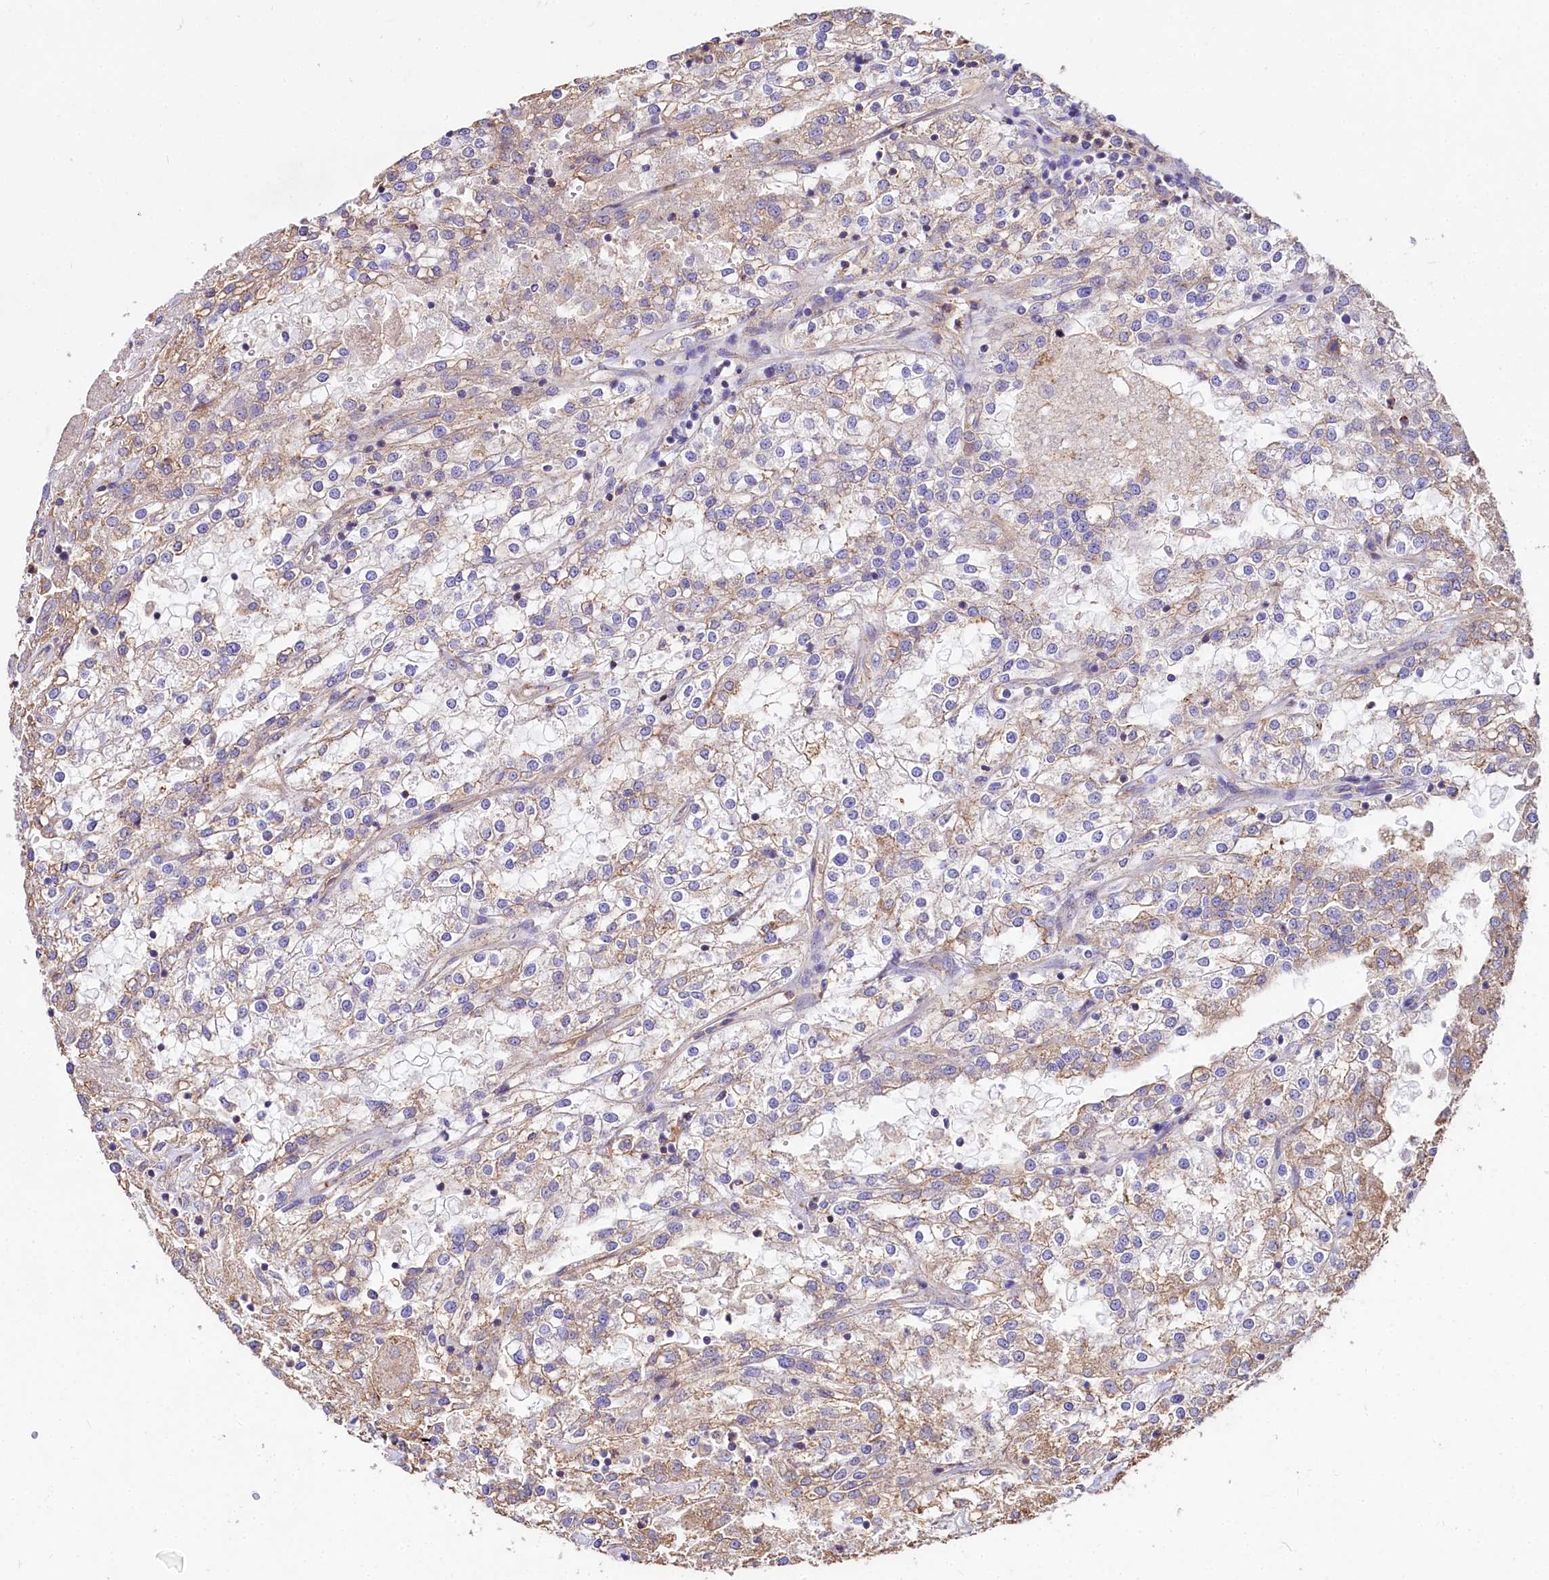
{"staining": {"intensity": "weak", "quantity": "25%-75%", "location": "cytoplasmic/membranous"}, "tissue": "renal cancer", "cell_type": "Tumor cells", "image_type": "cancer", "snomed": [{"axis": "morphology", "description": "Adenocarcinoma, NOS"}, {"axis": "topography", "description": "Kidney"}], "caption": "Renal cancer tissue shows weak cytoplasmic/membranous positivity in about 25%-75% of tumor cells (Stains: DAB (3,3'-diaminobenzidine) in brown, nuclei in blue, Microscopy: brightfield microscopy at high magnification).", "gene": "FCHSD2", "patient": {"sex": "female", "age": 52}}